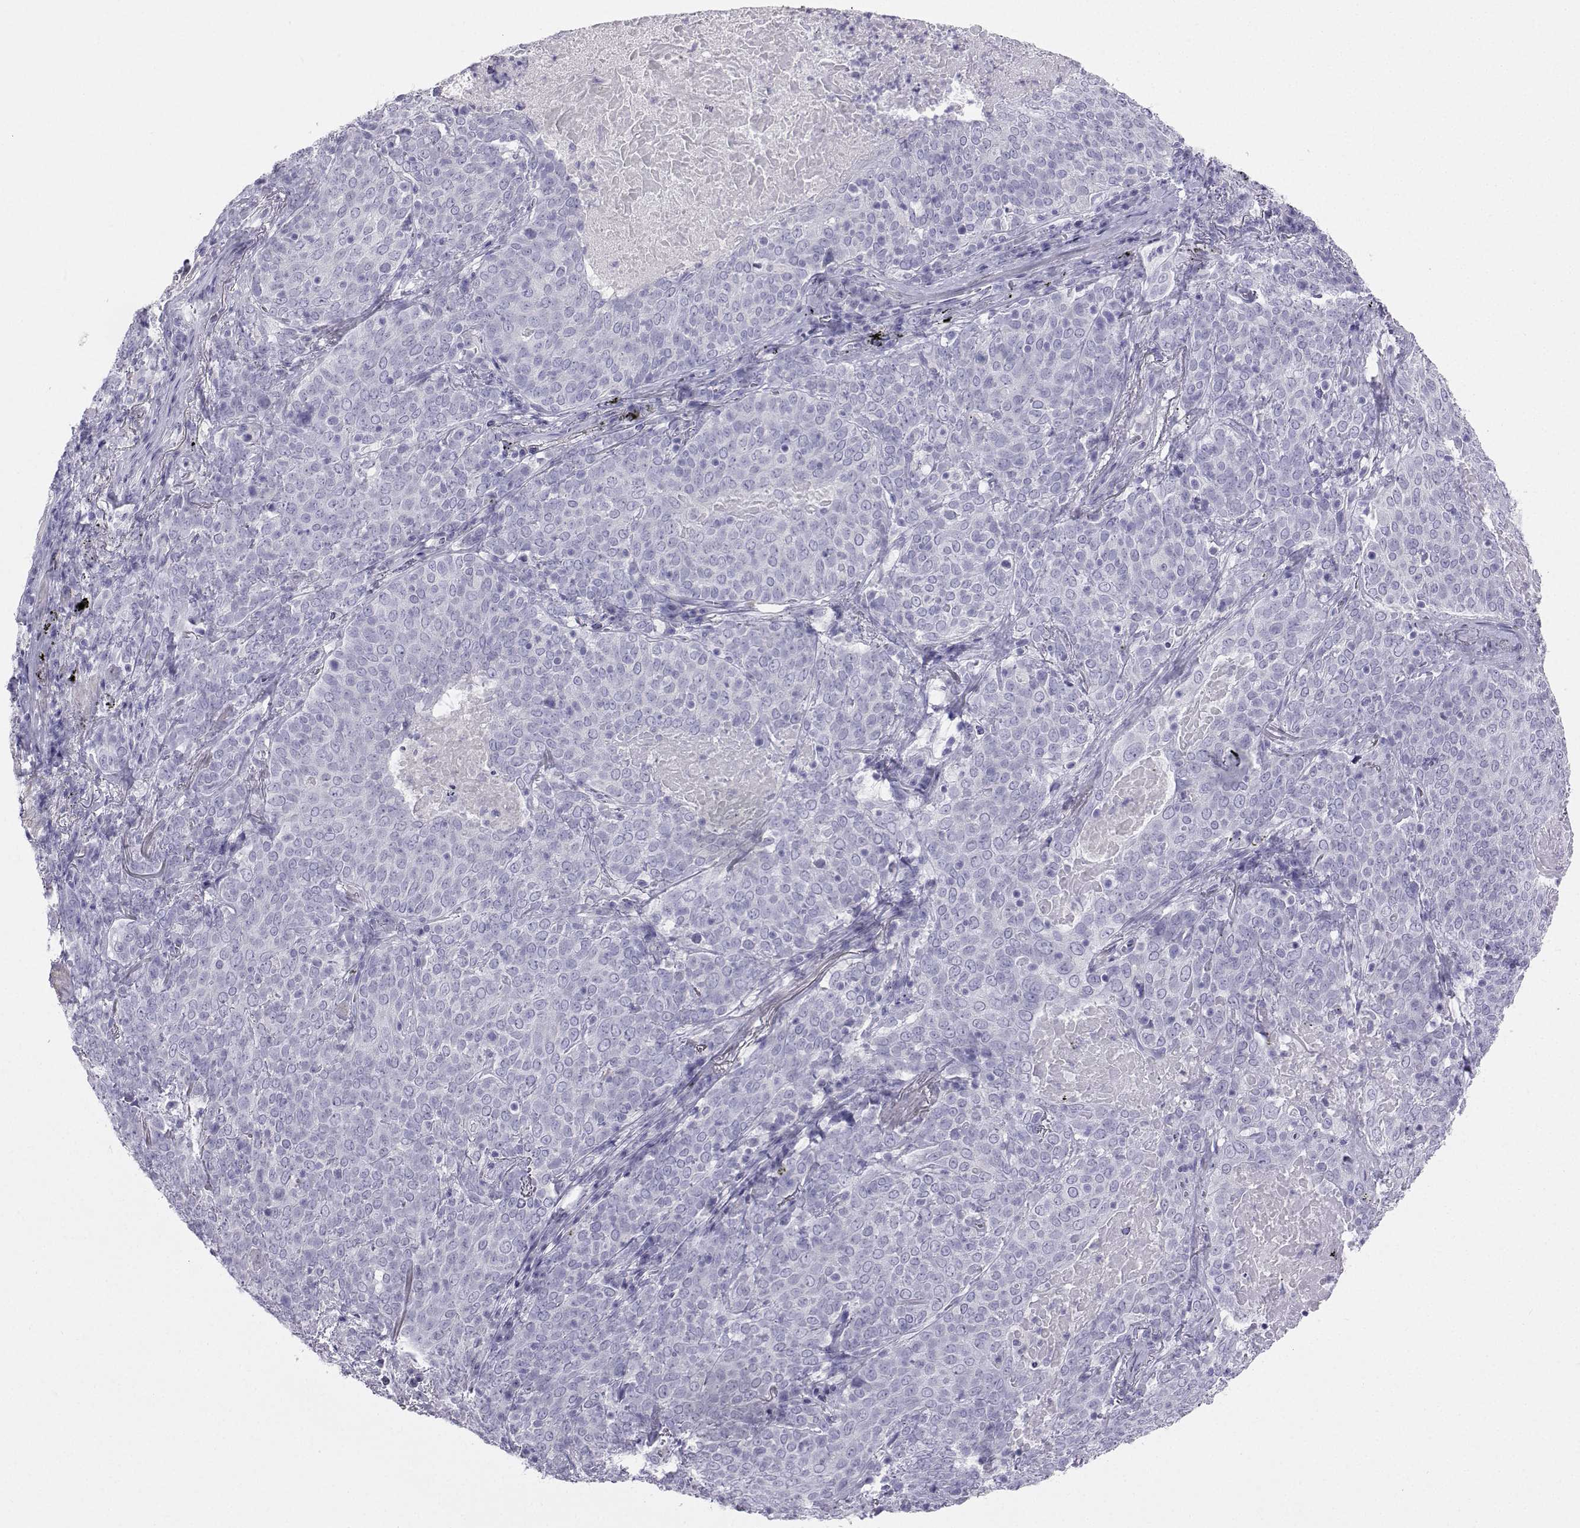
{"staining": {"intensity": "negative", "quantity": "none", "location": "none"}, "tissue": "lung cancer", "cell_type": "Tumor cells", "image_type": "cancer", "snomed": [{"axis": "morphology", "description": "Squamous cell carcinoma, NOS"}, {"axis": "topography", "description": "Lung"}], "caption": "The image shows no significant expression in tumor cells of lung squamous cell carcinoma.", "gene": "PLIN4", "patient": {"sex": "male", "age": 82}}